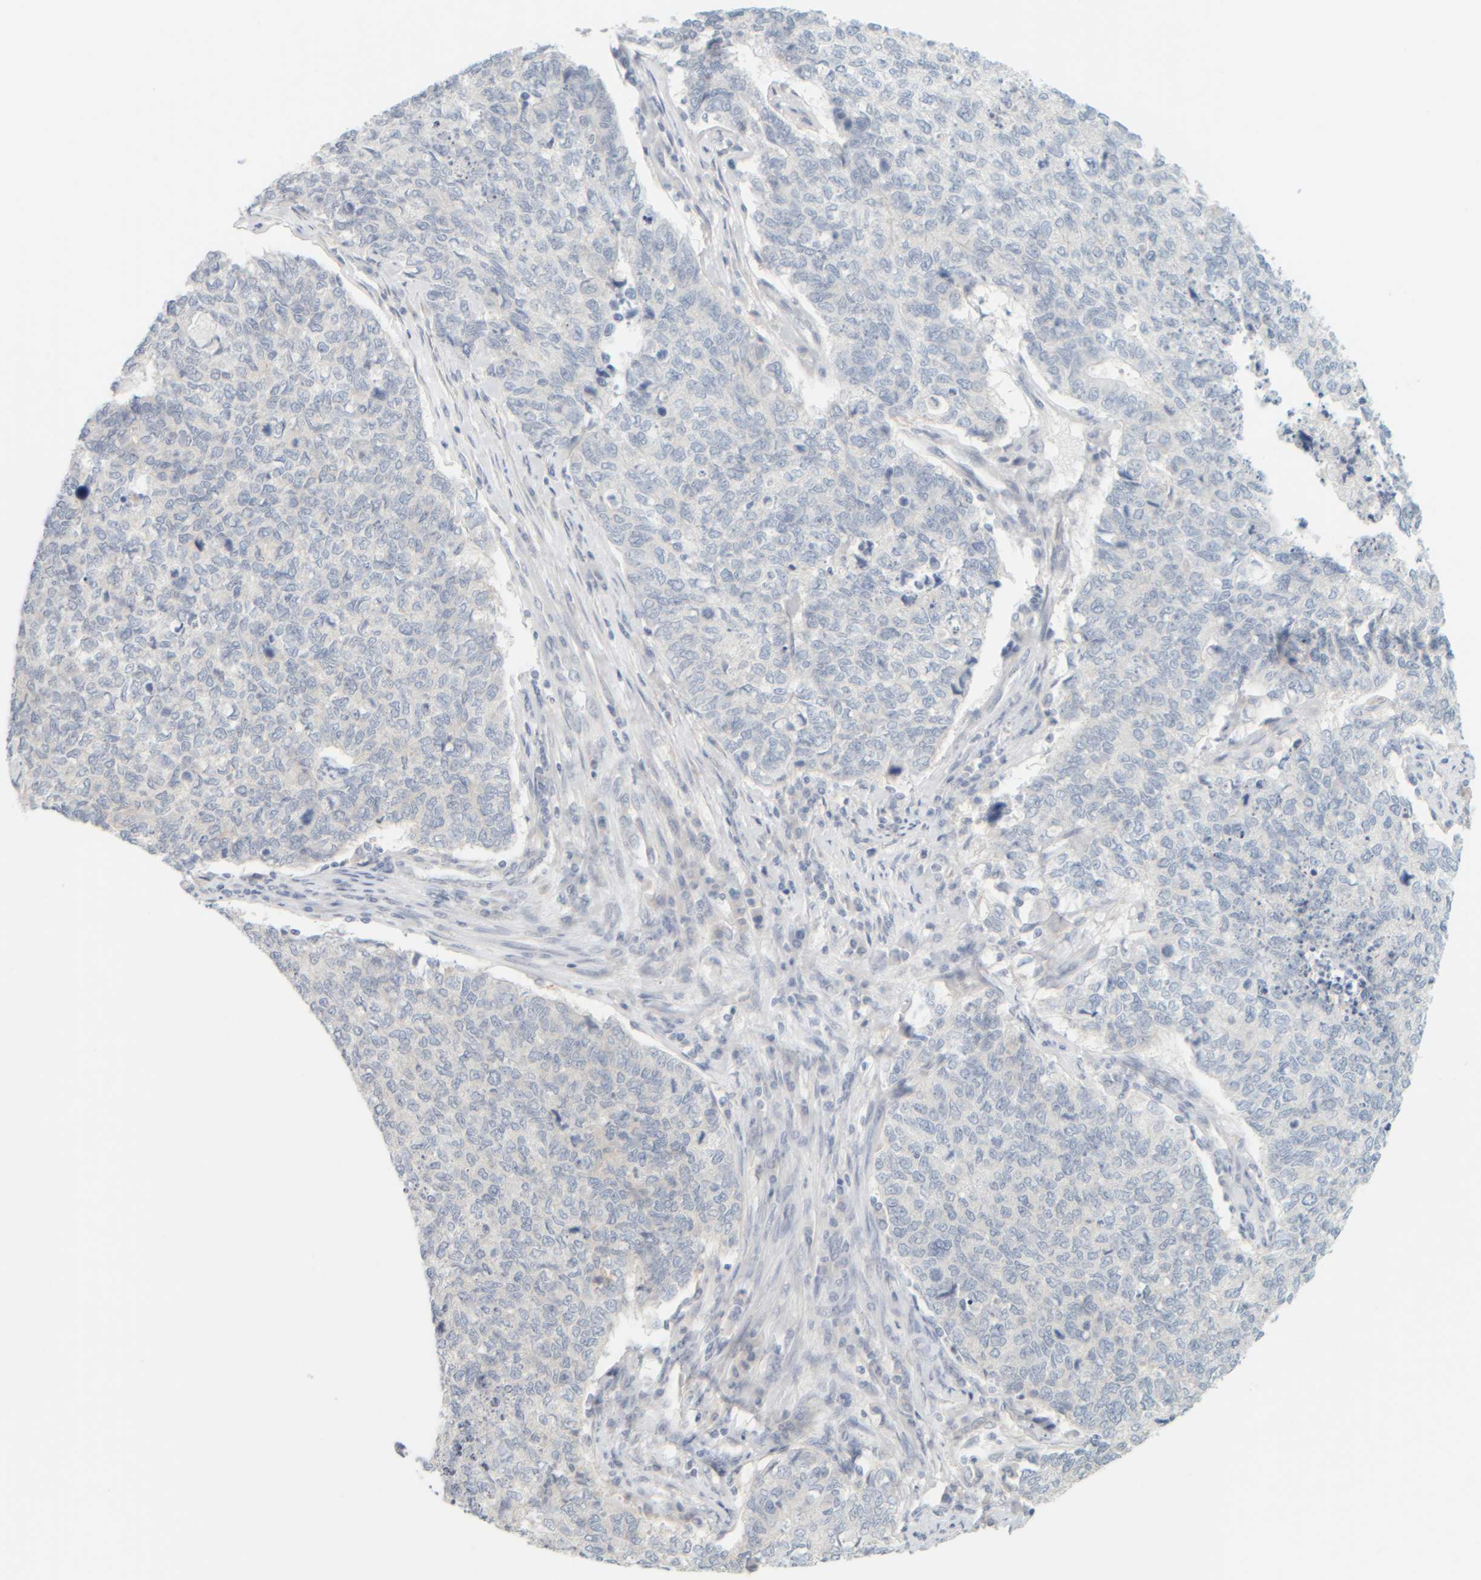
{"staining": {"intensity": "negative", "quantity": "none", "location": "none"}, "tissue": "cervical cancer", "cell_type": "Tumor cells", "image_type": "cancer", "snomed": [{"axis": "morphology", "description": "Squamous cell carcinoma, NOS"}, {"axis": "topography", "description": "Cervix"}], "caption": "IHC photomicrograph of neoplastic tissue: cervical cancer stained with DAB exhibits no significant protein staining in tumor cells. The staining is performed using DAB (3,3'-diaminobenzidine) brown chromogen with nuclei counter-stained in using hematoxylin.", "gene": "PTGES3L-AARSD1", "patient": {"sex": "female", "age": 63}}